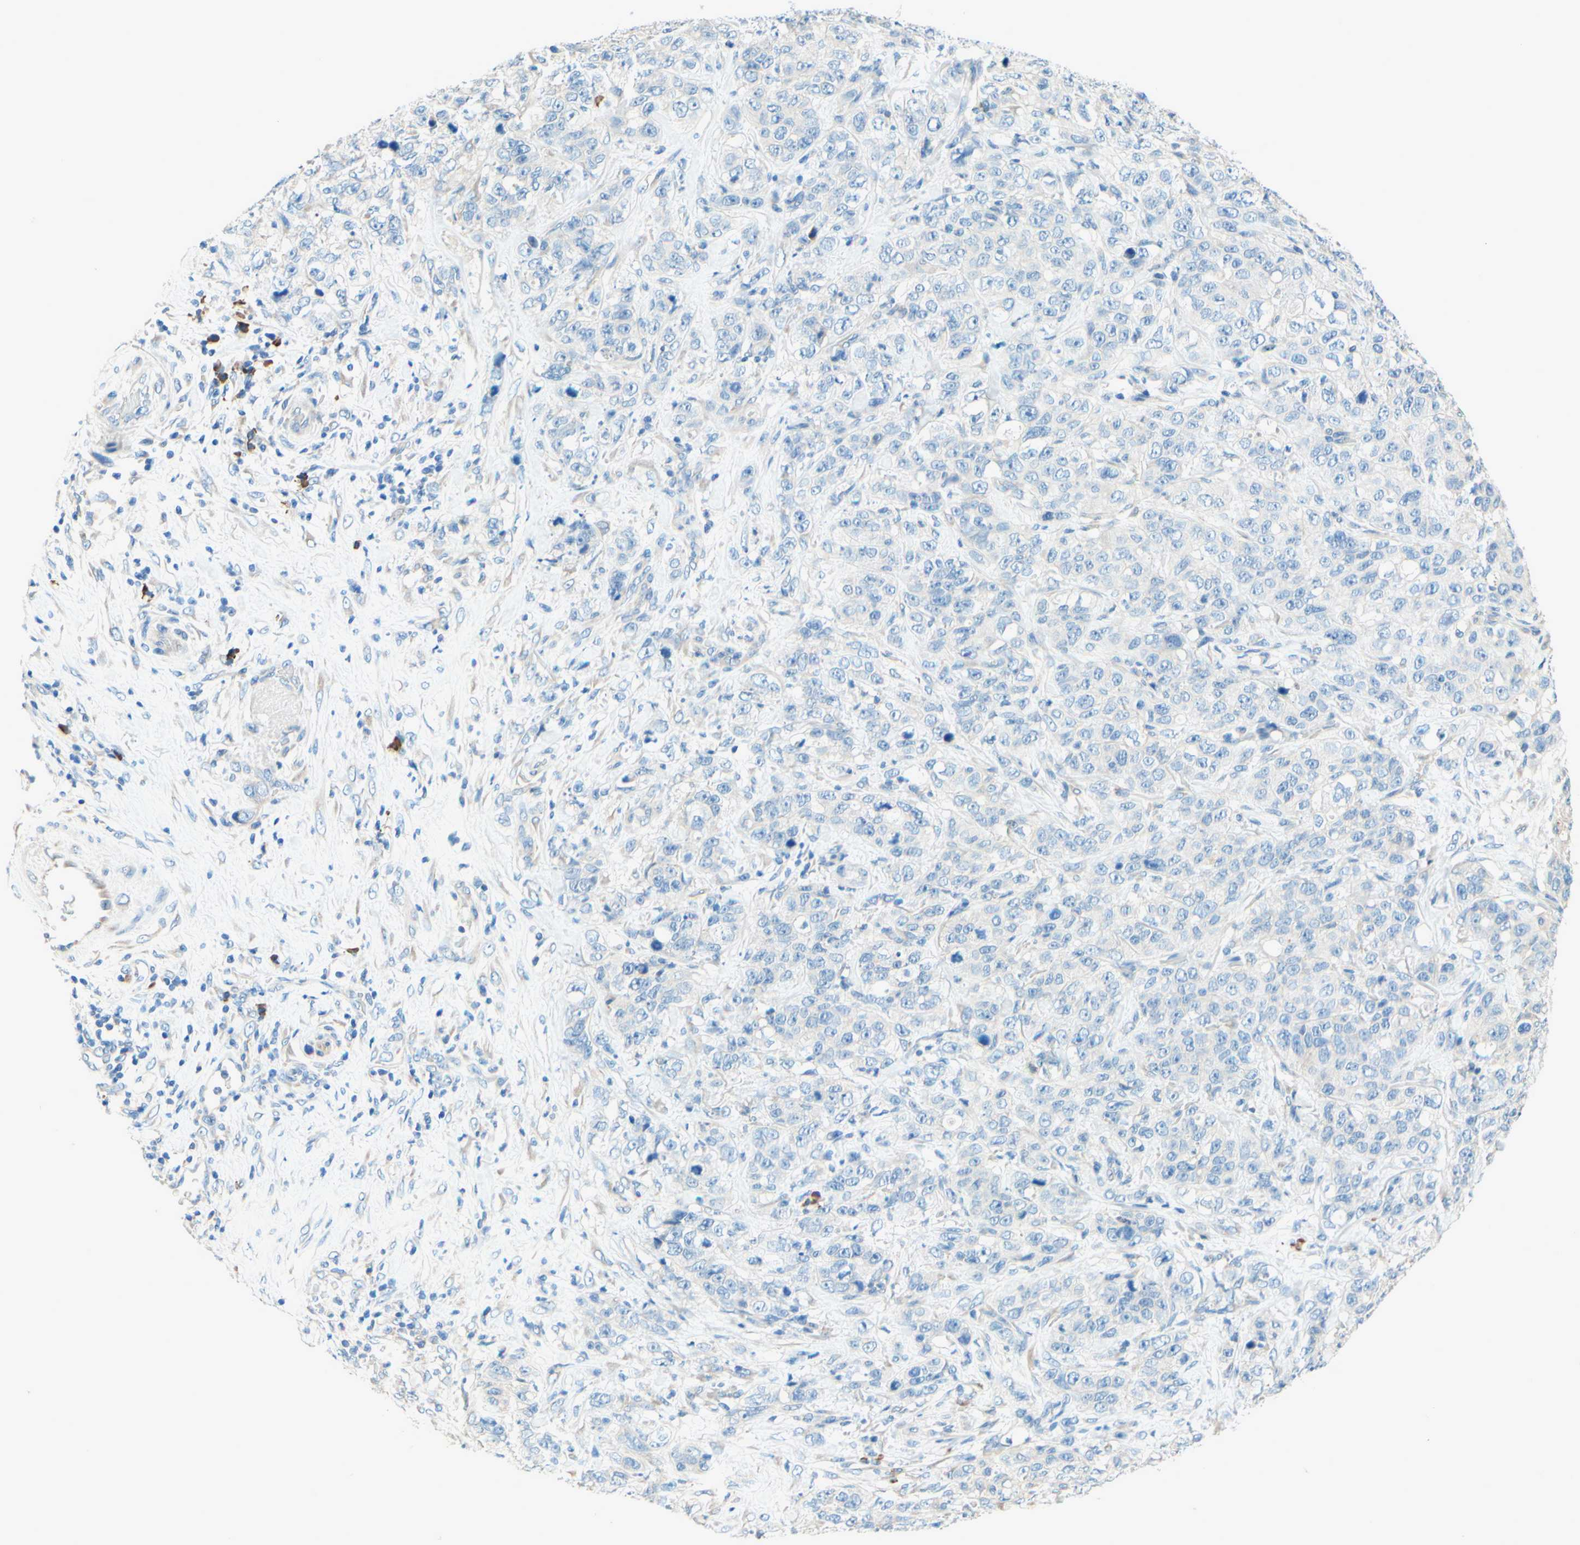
{"staining": {"intensity": "negative", "quantity": "none", "location": "none"}, "tissue": "stomach cancer", "cell_type": "Tumor cells", "image_type": "cancer", "snomed": [{"axis": "morphology", "description": "Adenocarcinoma, NOS"}, {"axis": "topography", "description": "Stomach"}], "caption": "Human stomach adenocarcinoma stained for a protein using IHC exhibits no positivity in tumor cells.", "gene": "PASD1", "patient": {"sex": "male", "age": 48}}